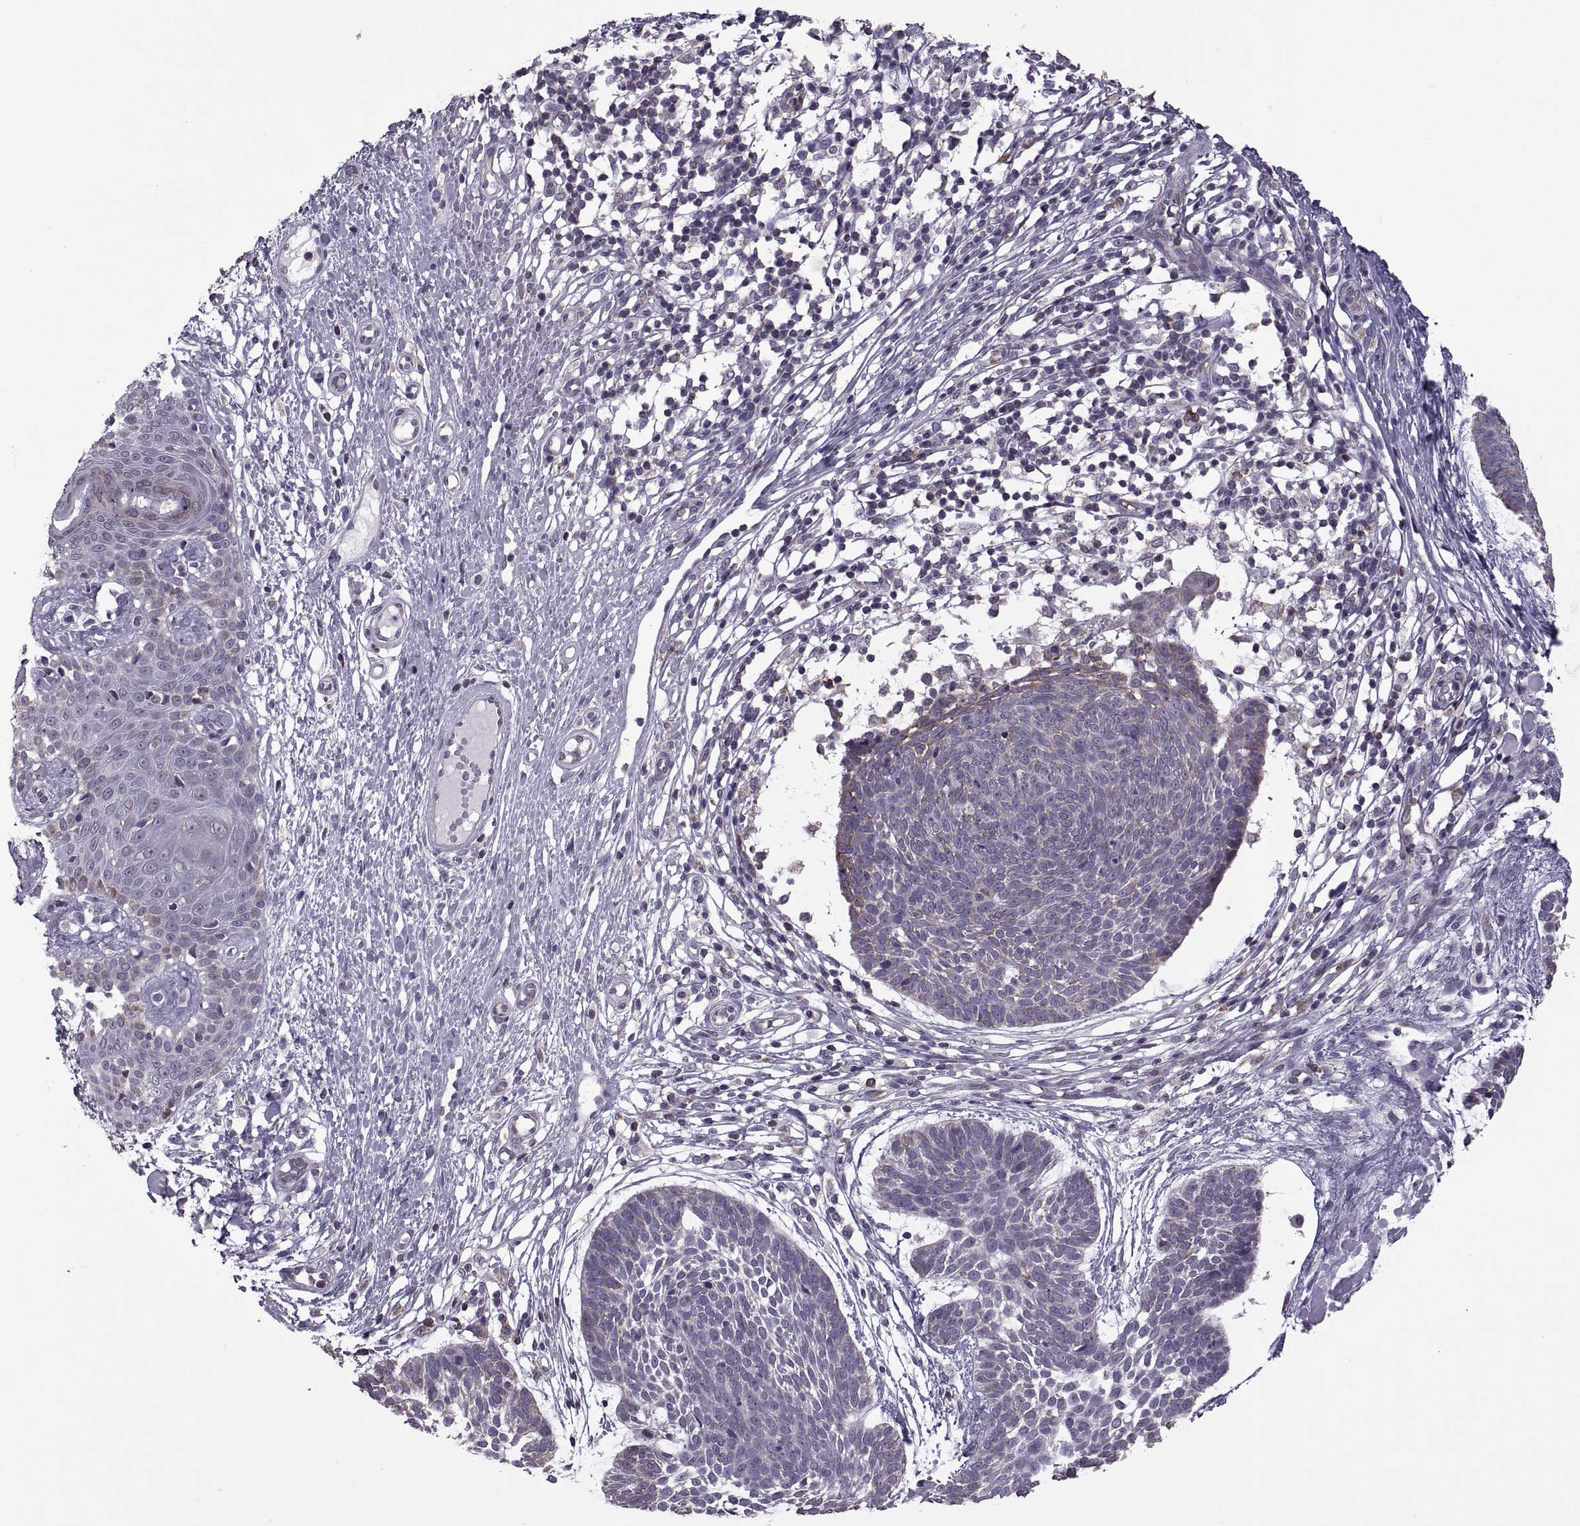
{"staining": {"intensity": "negative", "quantity": "none", "location": "none"}, "tissue": "skin cancer", "cell_type": "Tumor cells", "image_type": "cancer", "snomed": [{"axis": "morphology", "description": "Basal cell carcinoma"}, {"axis": "topography", "description": "Skin"}], "caption": "The micrograph displays no significant expression in tumor cells of skin basal cell carcinoma.", "gene": "PABPC1", "patient": {"sex": "male", "age": 85}}